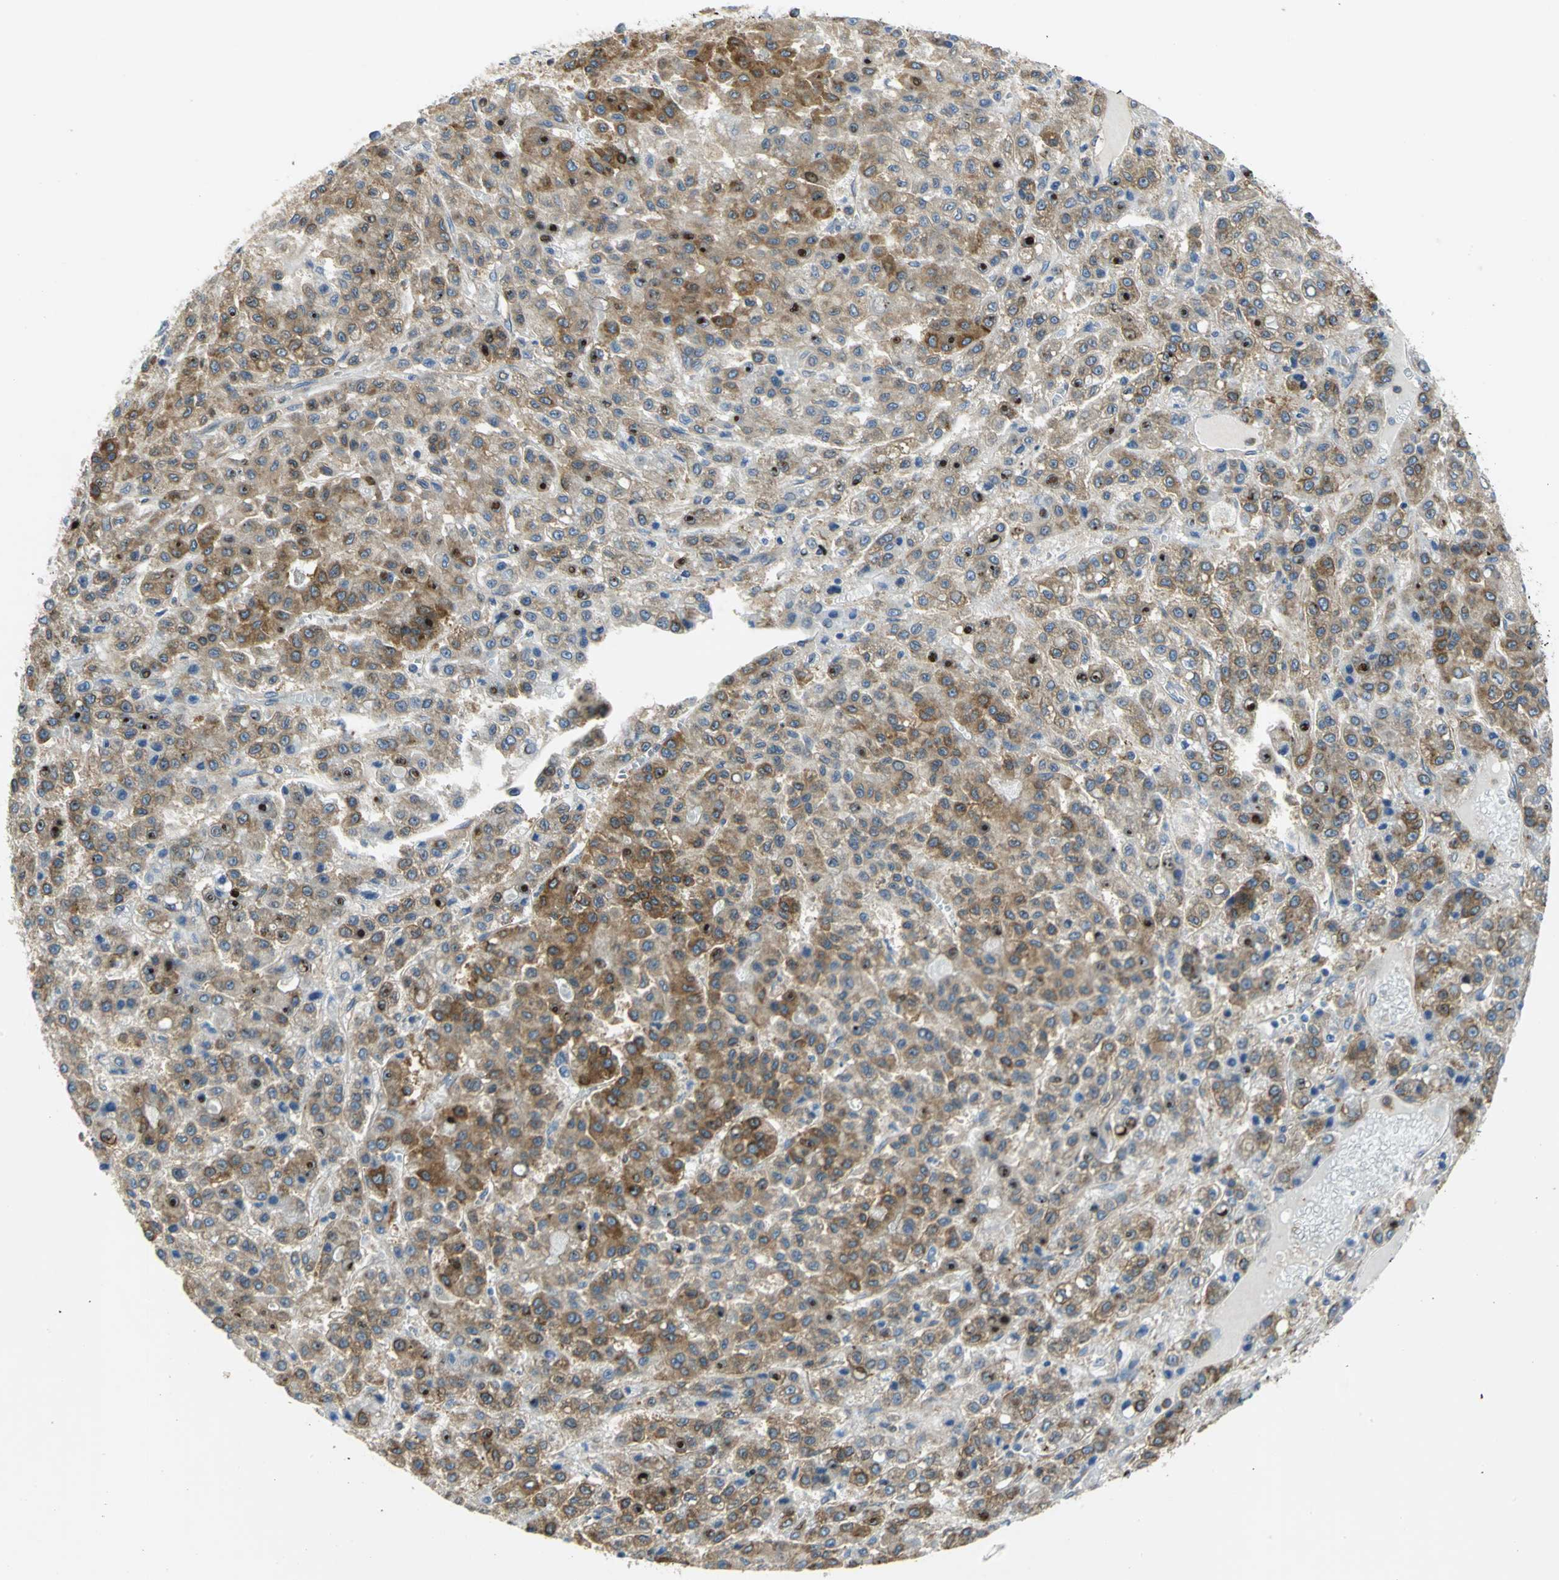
{"staining": {"intensity": "moderate", "quantity": ">75%", "location": "cytoplasmic/membranous,nuclear"}, "tissue": "liver cancer", "cell_type": "Tumor cells", "image_type": "cancer", "snomed": [{"axis": "morphology", "description": "Carcinoma, Hepatocellular, NOS"}, {"axis": "topography", "description": "Liver"}], "caption": "The immunohistochemical stain highlights moderate cytoplasmic/membranous and nuclear positivity in tumor cells of hepatocellular carcinoma (liver) tissue.", "gene": "YBX1", "patient": {"sex": "male", "age": 70}}